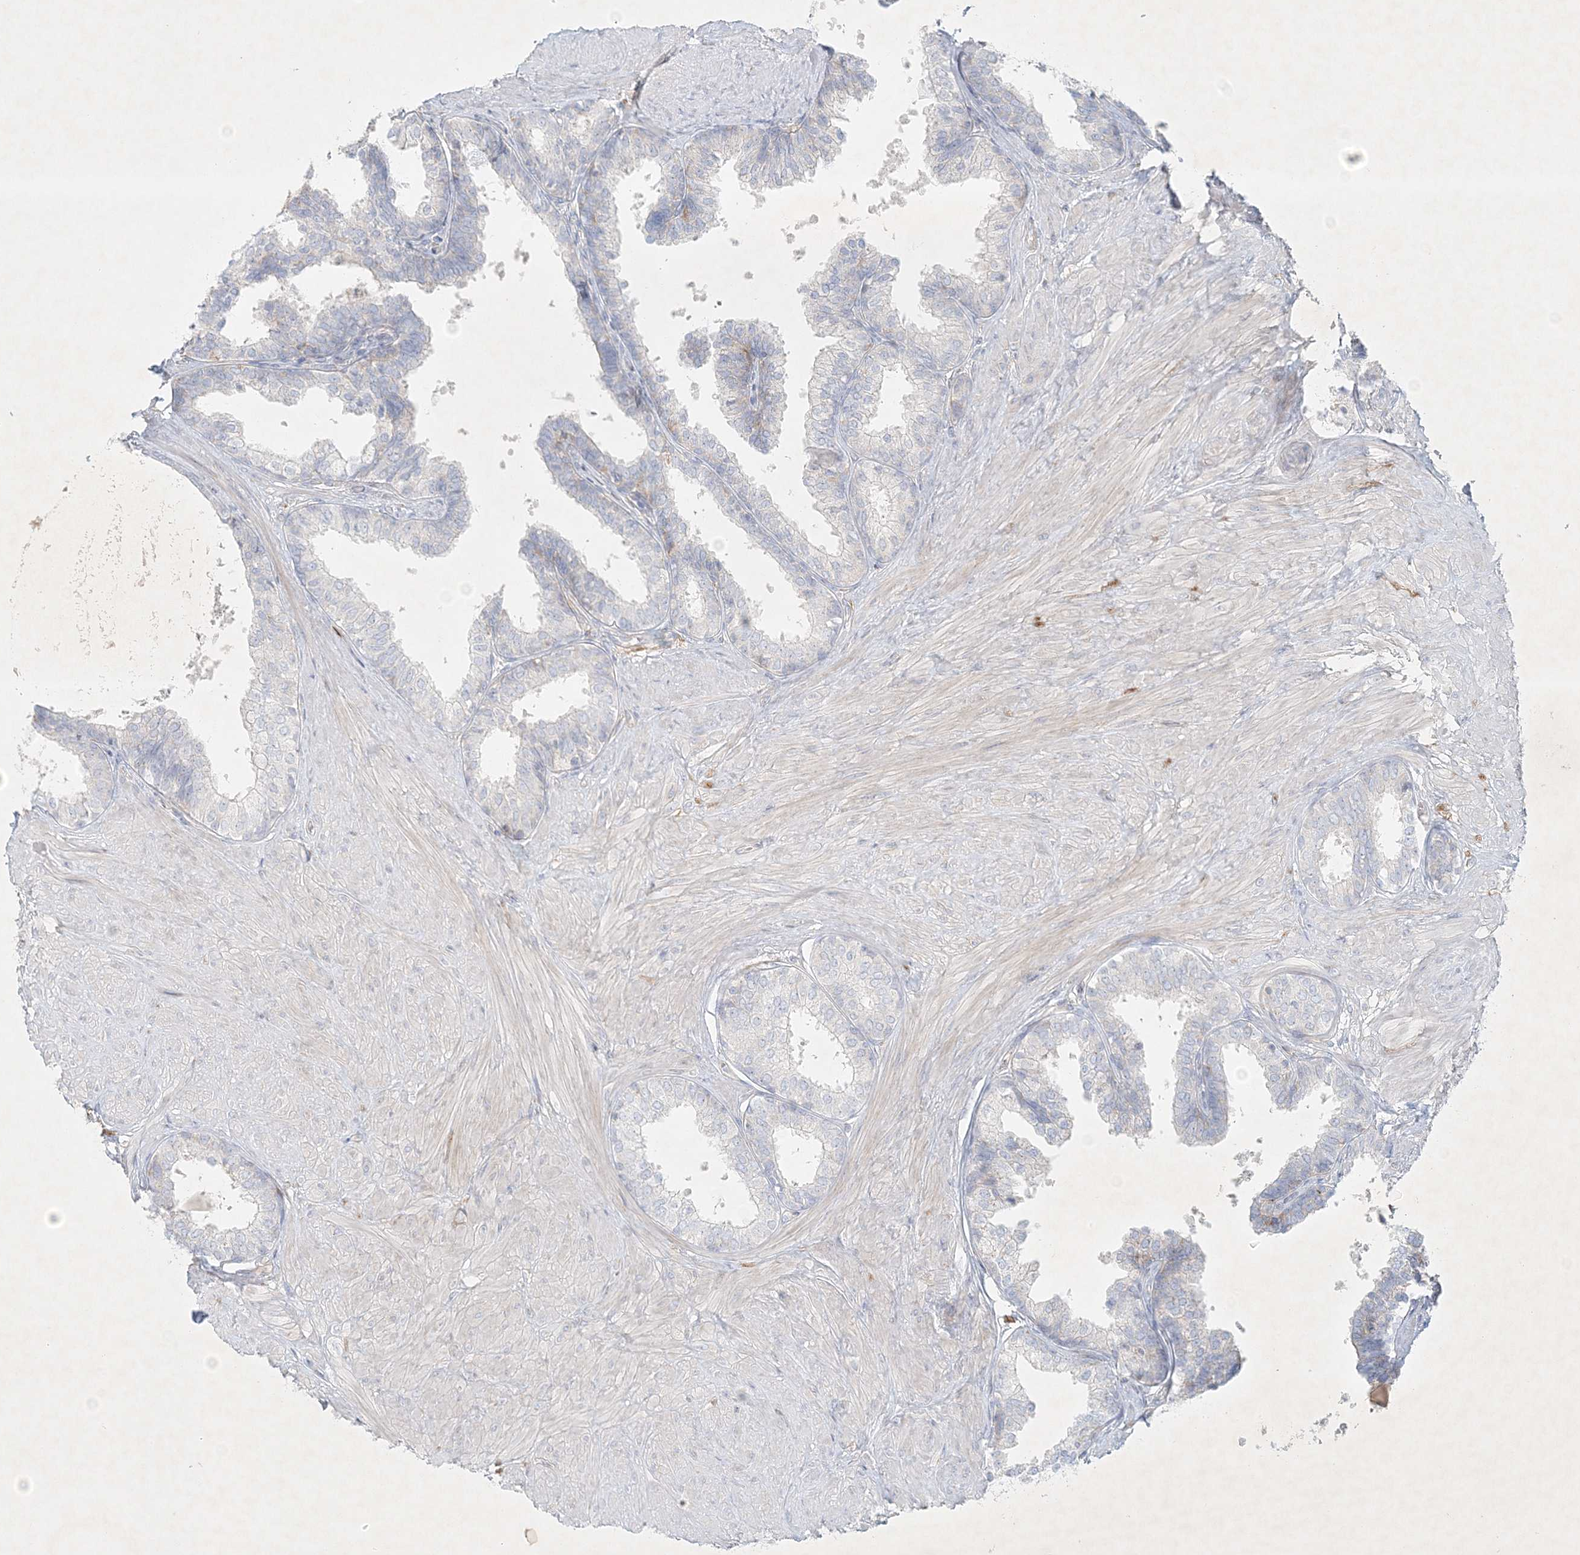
{"staining": {"intensity": "weak", "quantity": "<25%", "location": "cytoplasmic/membranous"}, "tissue": "prostate", "cell_type": "Glandular cells", "image_type": "normal", "snomed": [{"axis": "morphology", "description": "Normal tissue, NOS"}, {"axis": "topography", "description": "Prostate"}], "caption": "This is an IHC photomicrograph of benign prostate. There is no expression in glandular cells.", "gene": "STK11IP", "patient": {"sex": "male", "age": 48}}